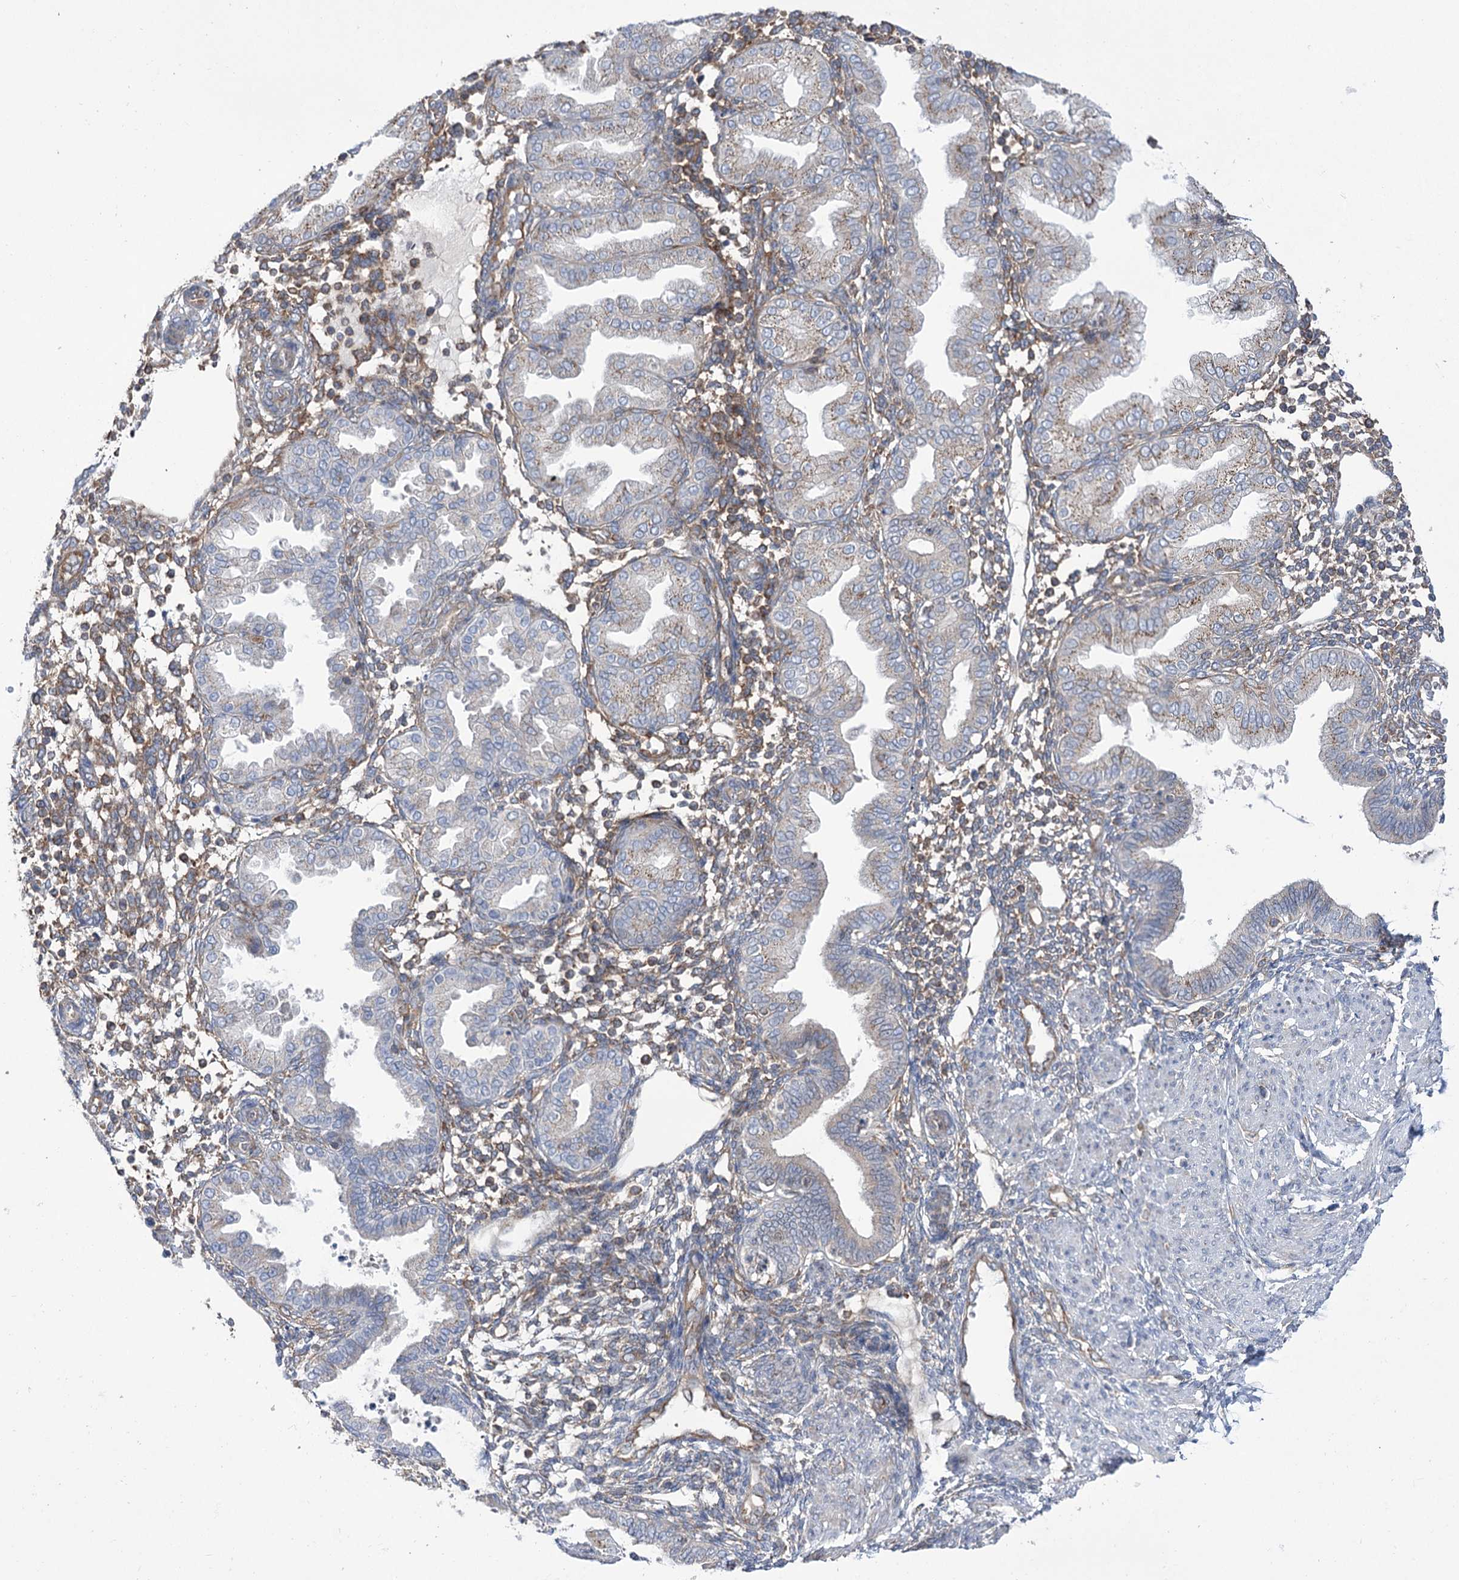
{"staining": {"intensity": "moderate", "quantity": ">75%", "location": "cytoplasmic/membranous"}, "tissue": "endometrium", "cell_type": "Cells in endometrial stroma", "image_type": "normal", "snomed": [{"axis": "morphology", "description": "Normal tissue, NOS"}, {"axis": "topography", "description": "Endometrium"}], "caption": "This is an image of immunohistochemistry staining of normal endometrium, which shows moderate positivity in the cytoplasmic/membranous of cells in endometrial stroma.", "gene": "ZNF622", "patient": {"sex": "female", "age": 53}}